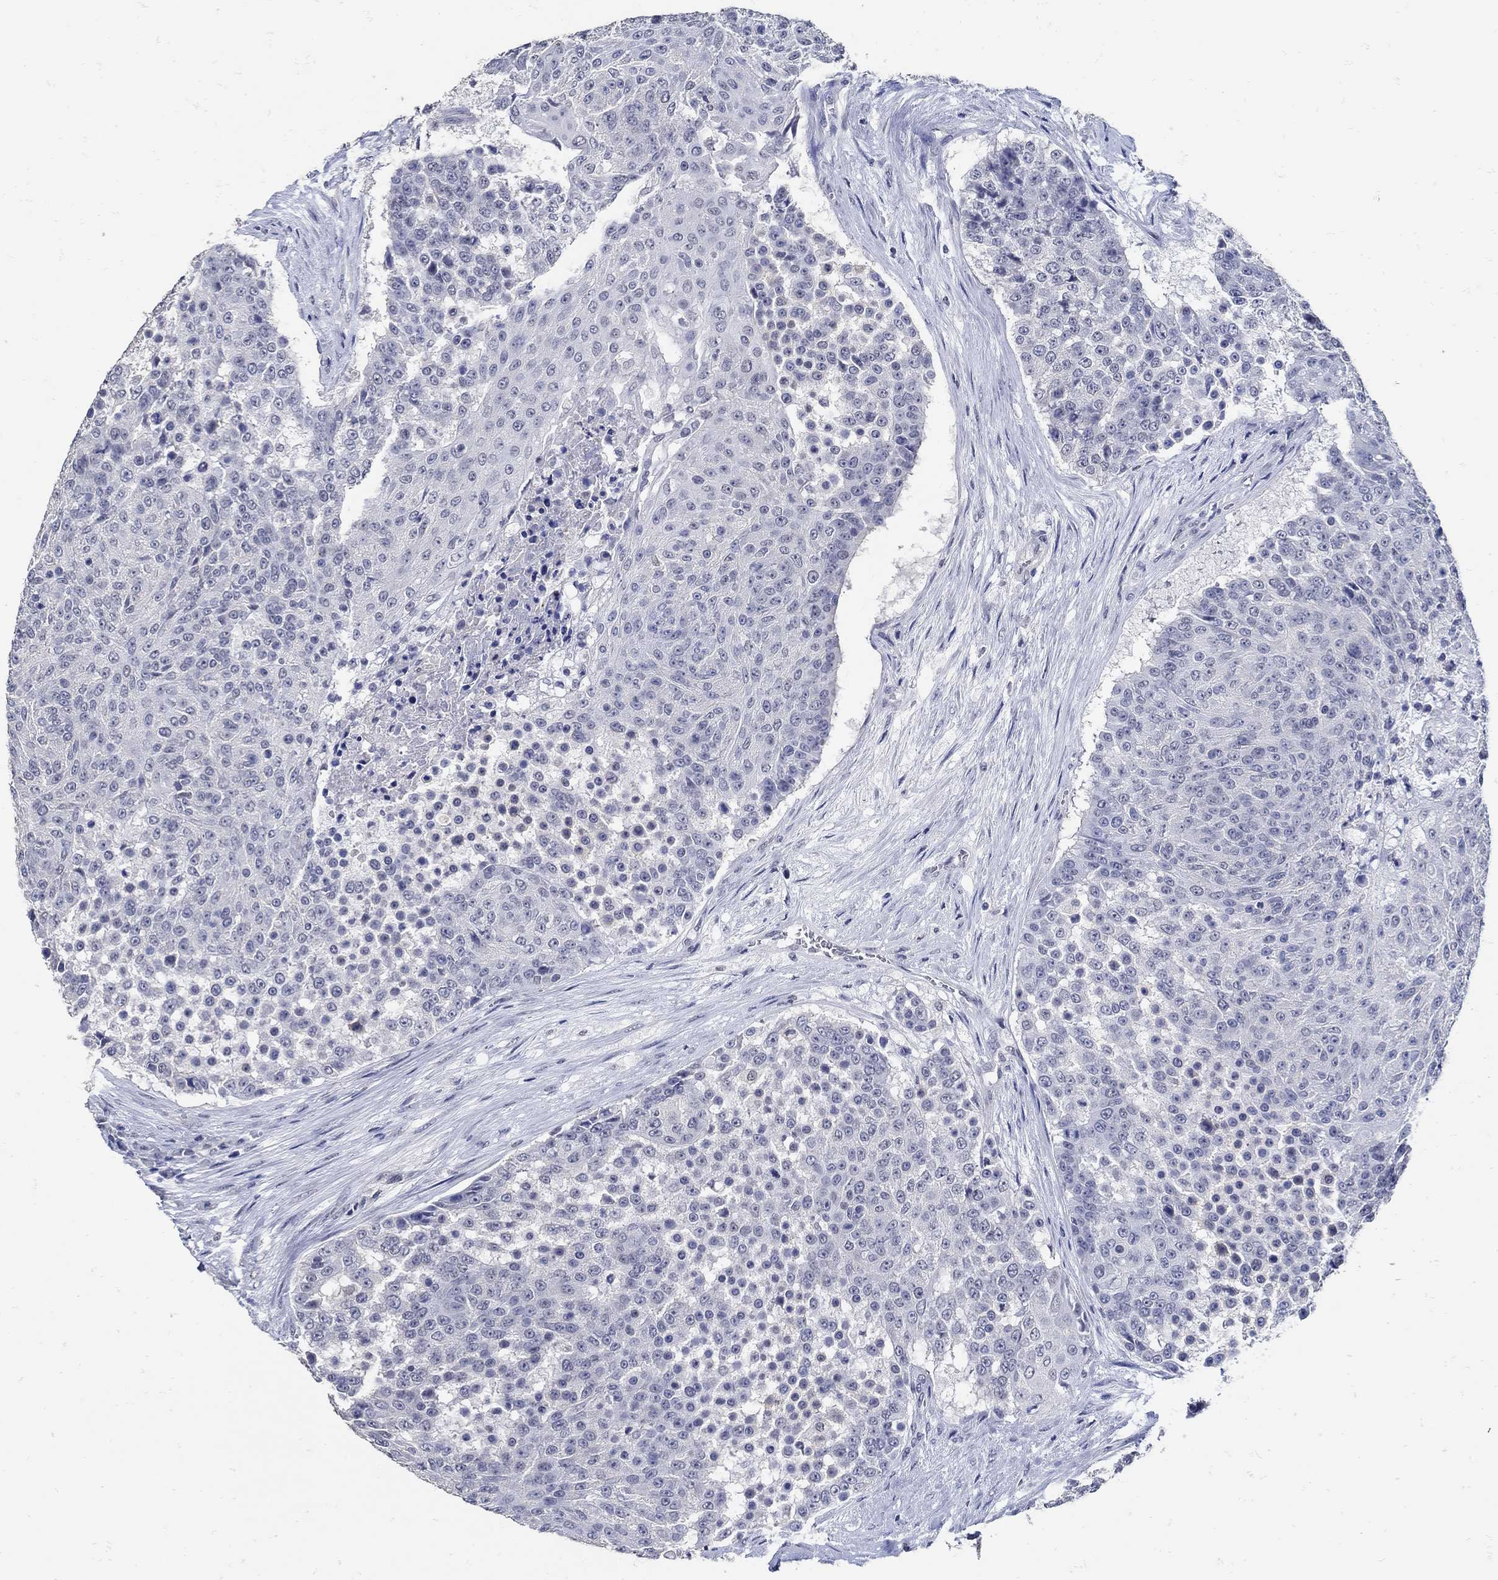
{"staining": {"intensity": "negative", "quantity": "none", "location": "none"}, "tissue": "urothelial cancer", "cell_type": "Tumor cells", "image_type": "cancer", "snomed": [{"axis": "morphology", "description": "Urothelial carcinoma, High grade"}, {"axis": "topography", "description": "Urinary bladder"}], "caption": "This is an immunohistochemistry (IHC) micrograph of human urothelial cancer. There is no expression in tumor cells.", "gene": "KCNN3", "patient": {"sex": "female", "age": 63}}